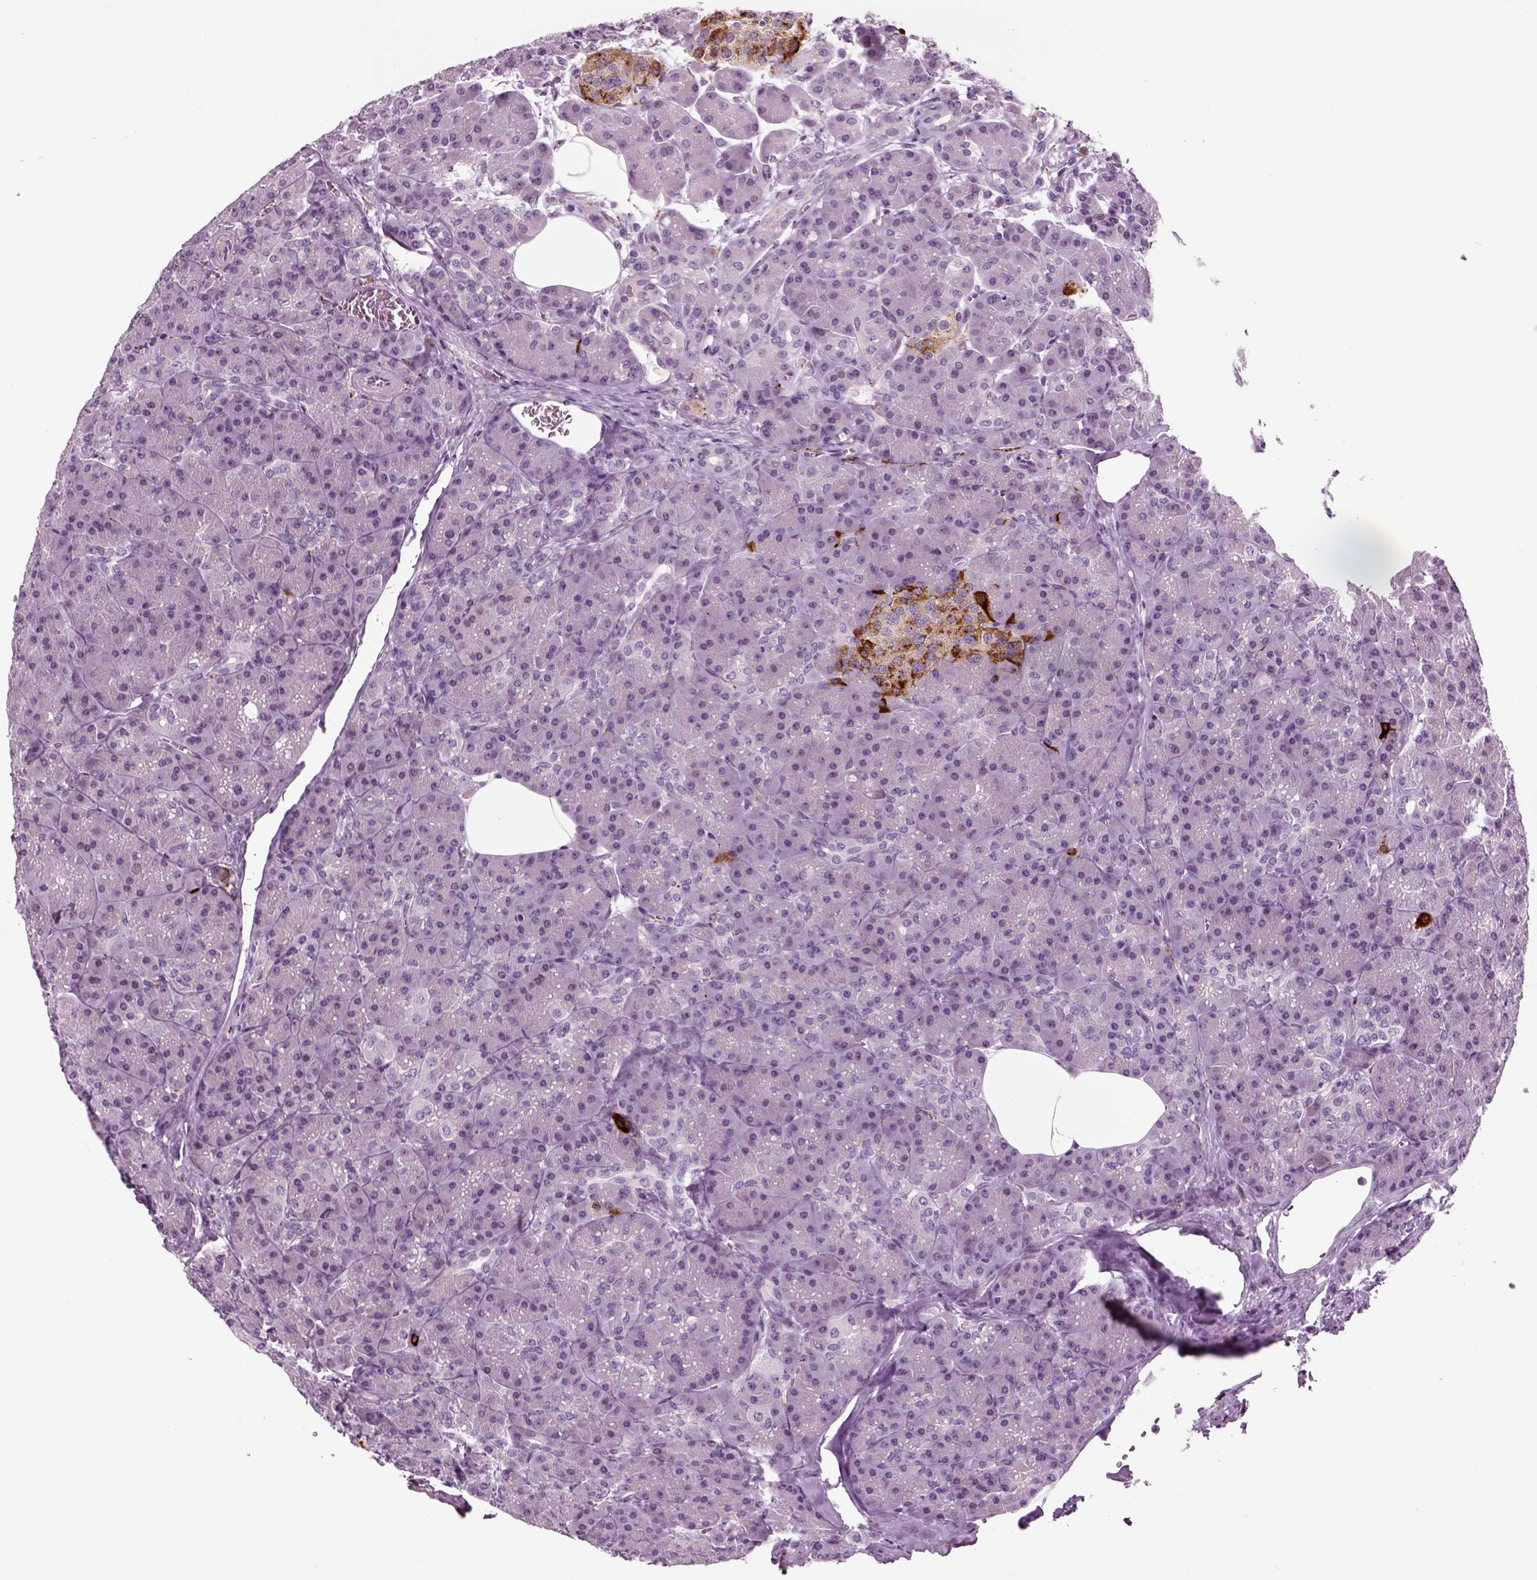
{"staining": {"intensity": "negative", "quantity": "none", "location": "none"}, "tissue": "pancreas", "cell_type": "Exocrine glandular cells", "image_type": "normal", "snomed": [{"axis": "morphology", "description": "Normal tissue, NOS"}, {"axis": "topography", "description": "Pancreas"}], "caption": "This is an immunohistochemistry (IHC) histopathology image of normal pancreas. There is no positivity in exocrine glandular cells.", "gene": "CHGB", "patient": {"sex": "male", "age": 57}}